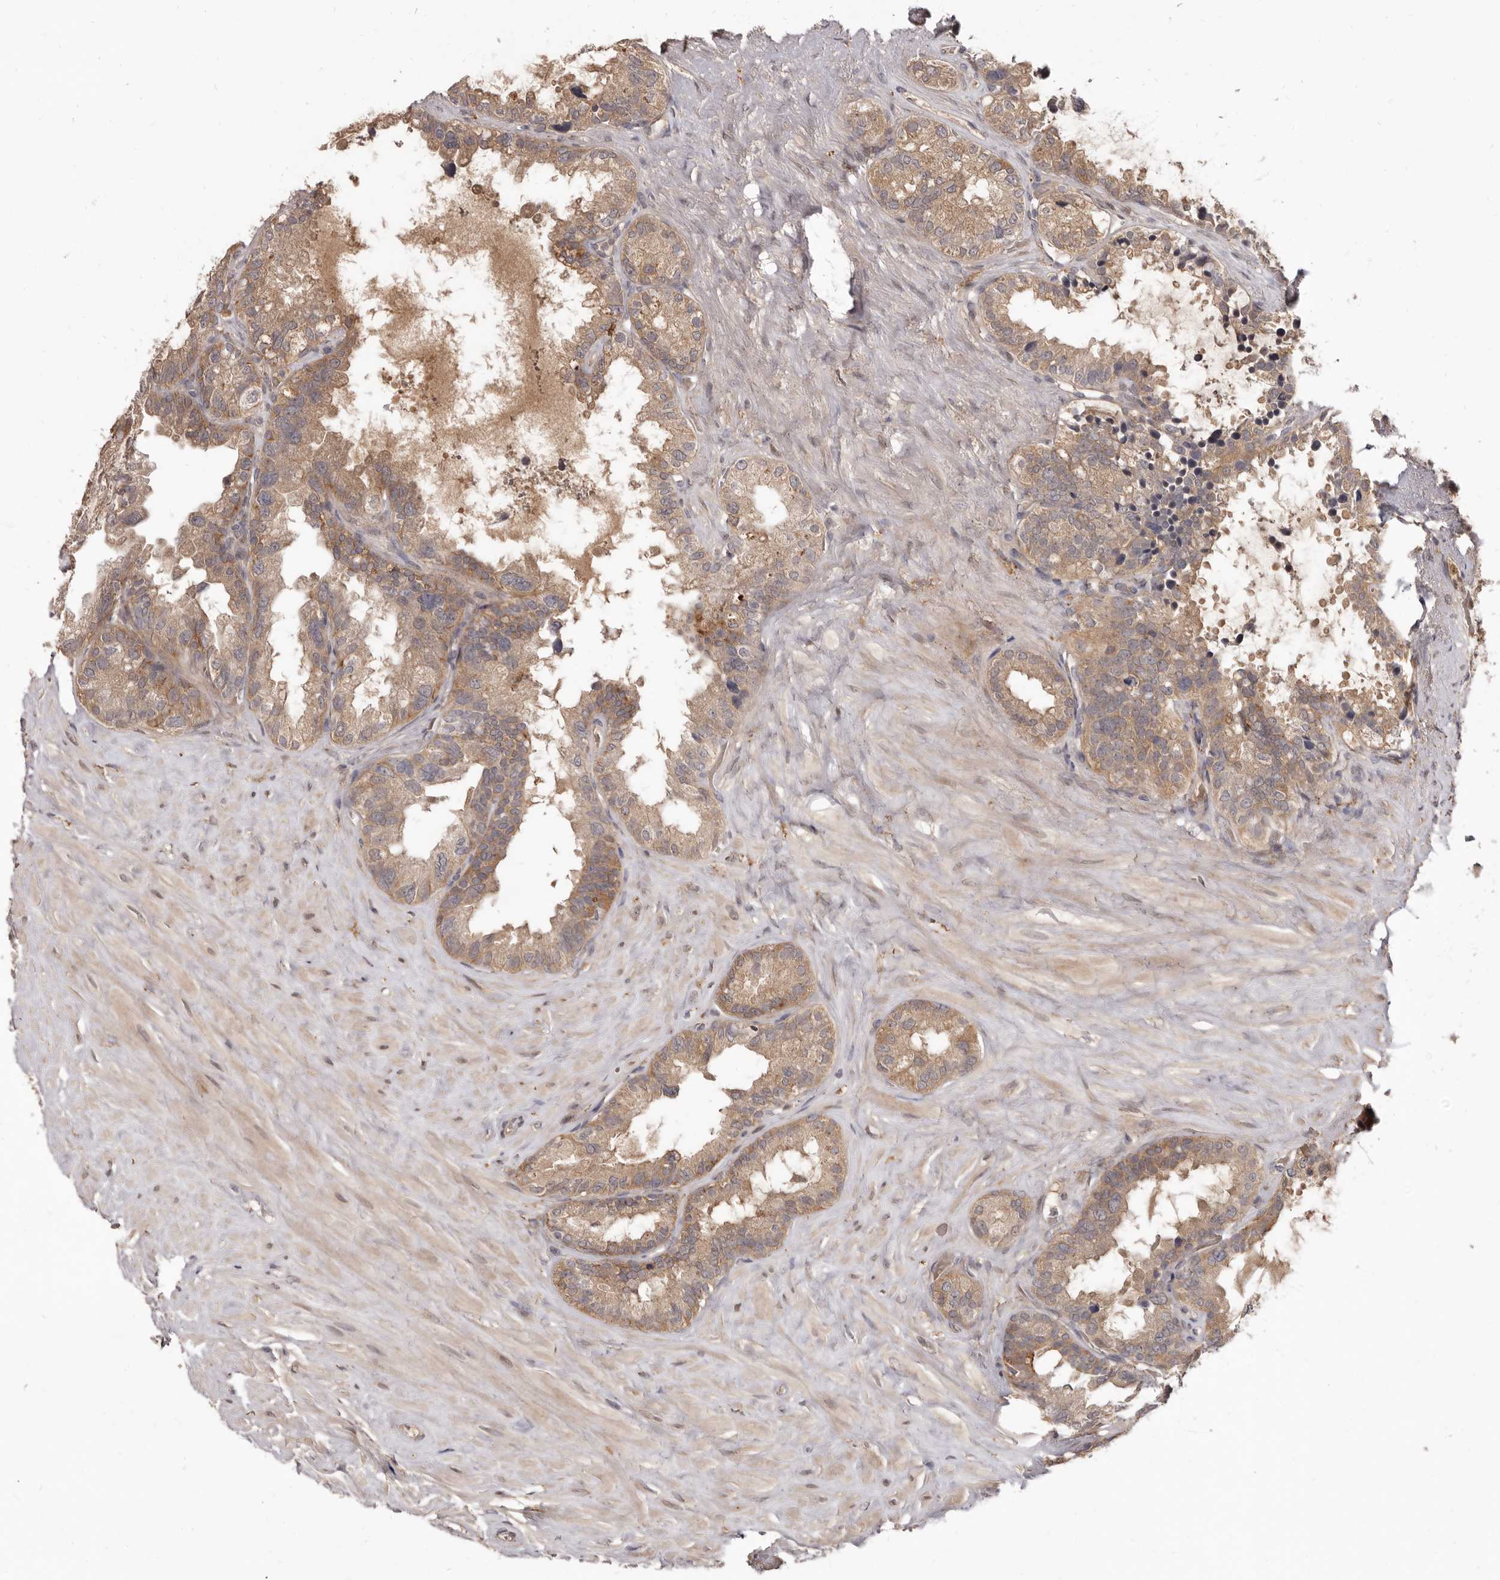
{"staining": {"intensity": "moderate", "quantity": ">75%", "location": "cytoplasmic/membranous"}, "tissue": "seminal vesicle", "cell_type": "Glandular cells", "image_type": "normal", "snomed": [{"axis": "morphology", "description": "Normal tissue, NOS"}, {"axis": "topography", "description": "Seminal veicle"}], "caption": "High-magnification brightfield microscopy of benign seminal vesicle stained with DAB (brown) and counterstained with hematoxylin (blue). glandular cells exhibit moderate cytoplasmic/membranous staining is seen in approximately>75% of cells.", "gene": "INAVA", "patient": {"sex": "male", "age": 80}}